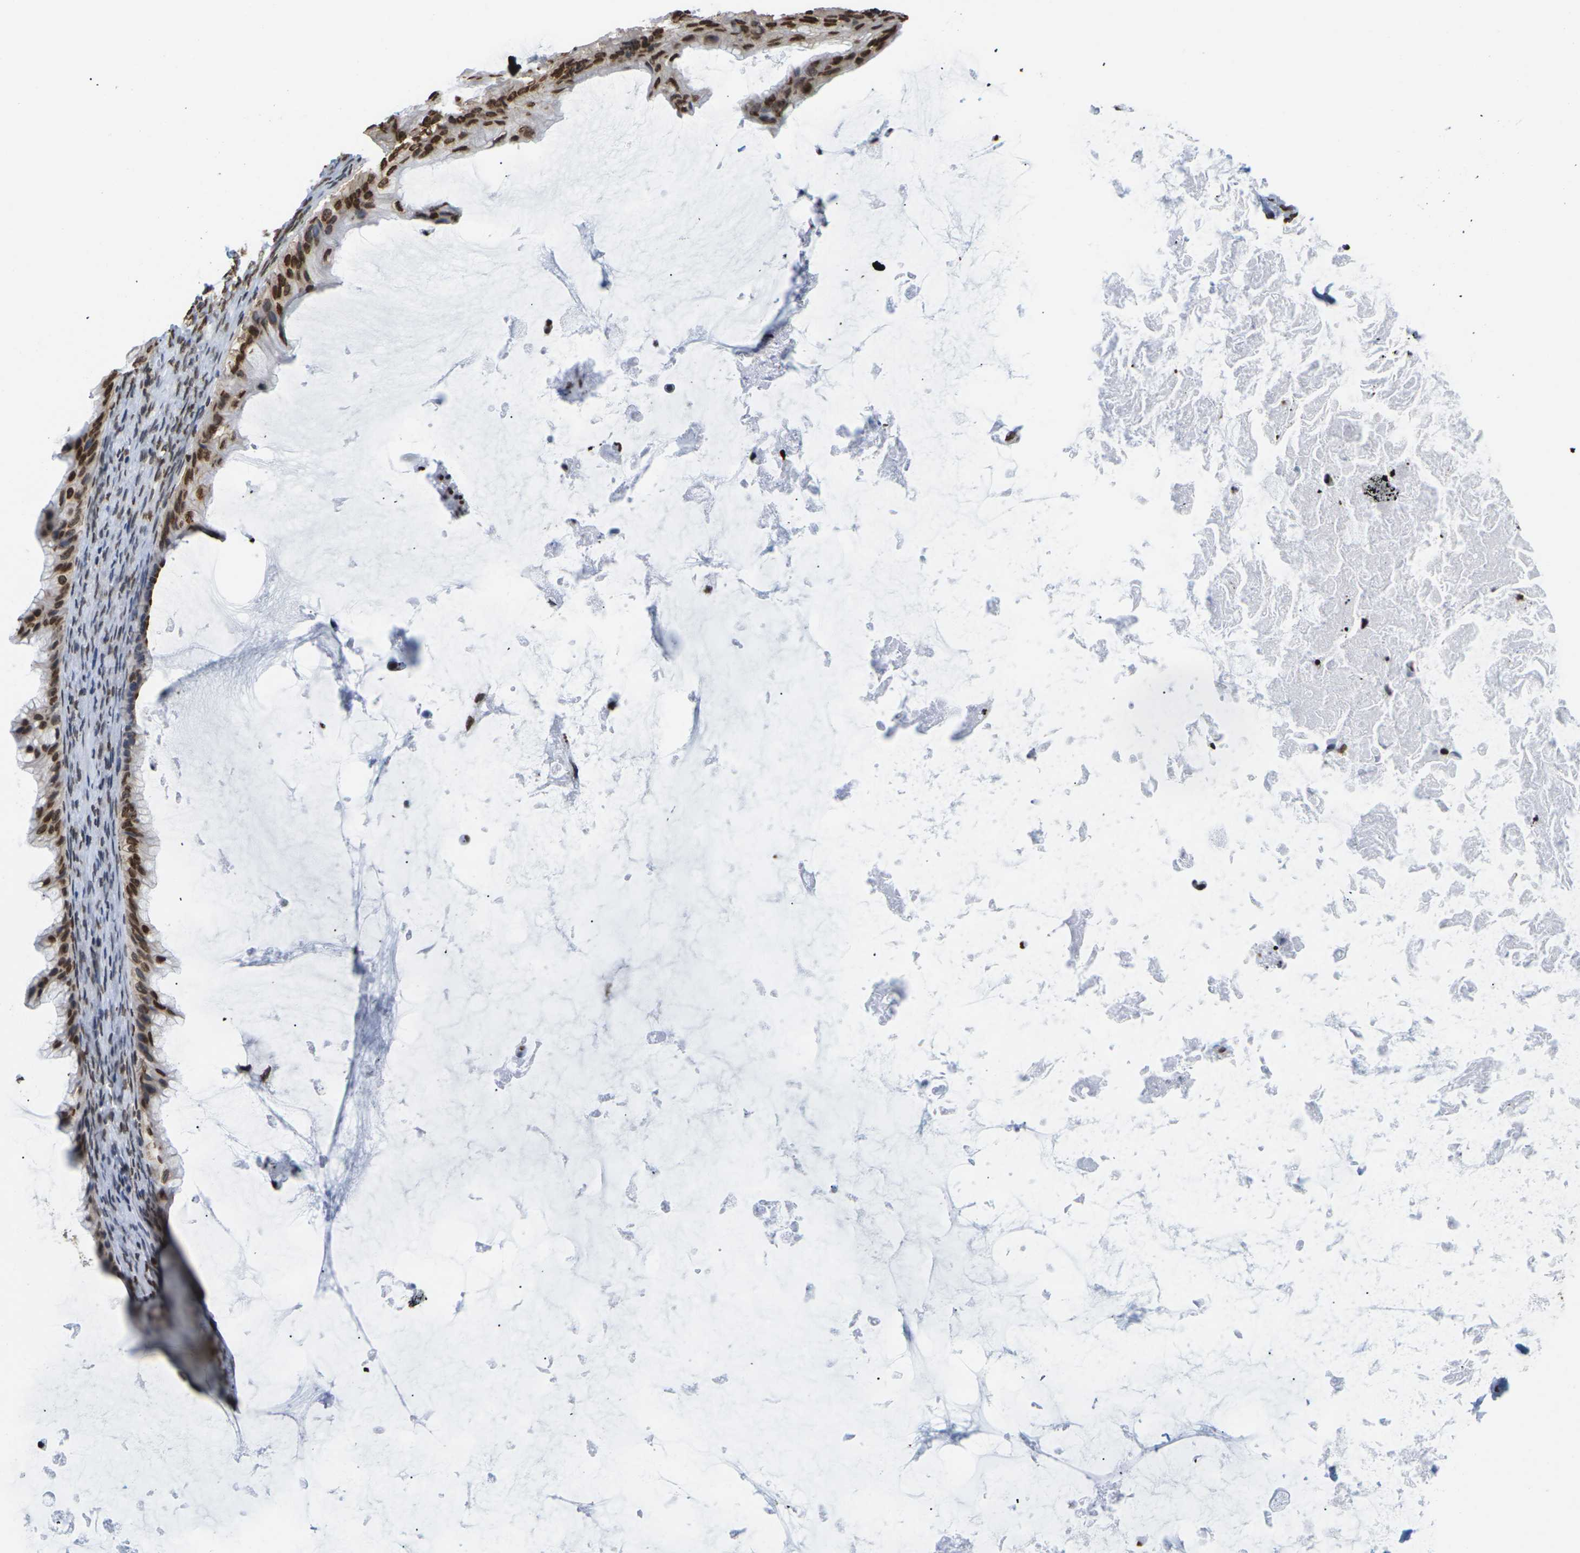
{"staining": {"intensity": "strong", "quantity": ">75%", "location": "cytoplasmic/membranous,nuclear"}, "tissue": "ovarian cancer", "cell_type": "Tumor cells", "image_type": "cancer", "snomed": [{"axis": "morphology", "description": "Cystadenocarcinoma, mucinous, NOS"}, {"axis": "topography", "description": "Ovary"}], "caption": "Human ovarian cancer (mucinous cystadenocarcinoma) stained with a brown dye displays strong cytoplasmic/membranous and nuclear positive positivity in about >75% of tumor cells.", "gene": "H2AC21", "patient": {"sex": "female", "age": 61}}